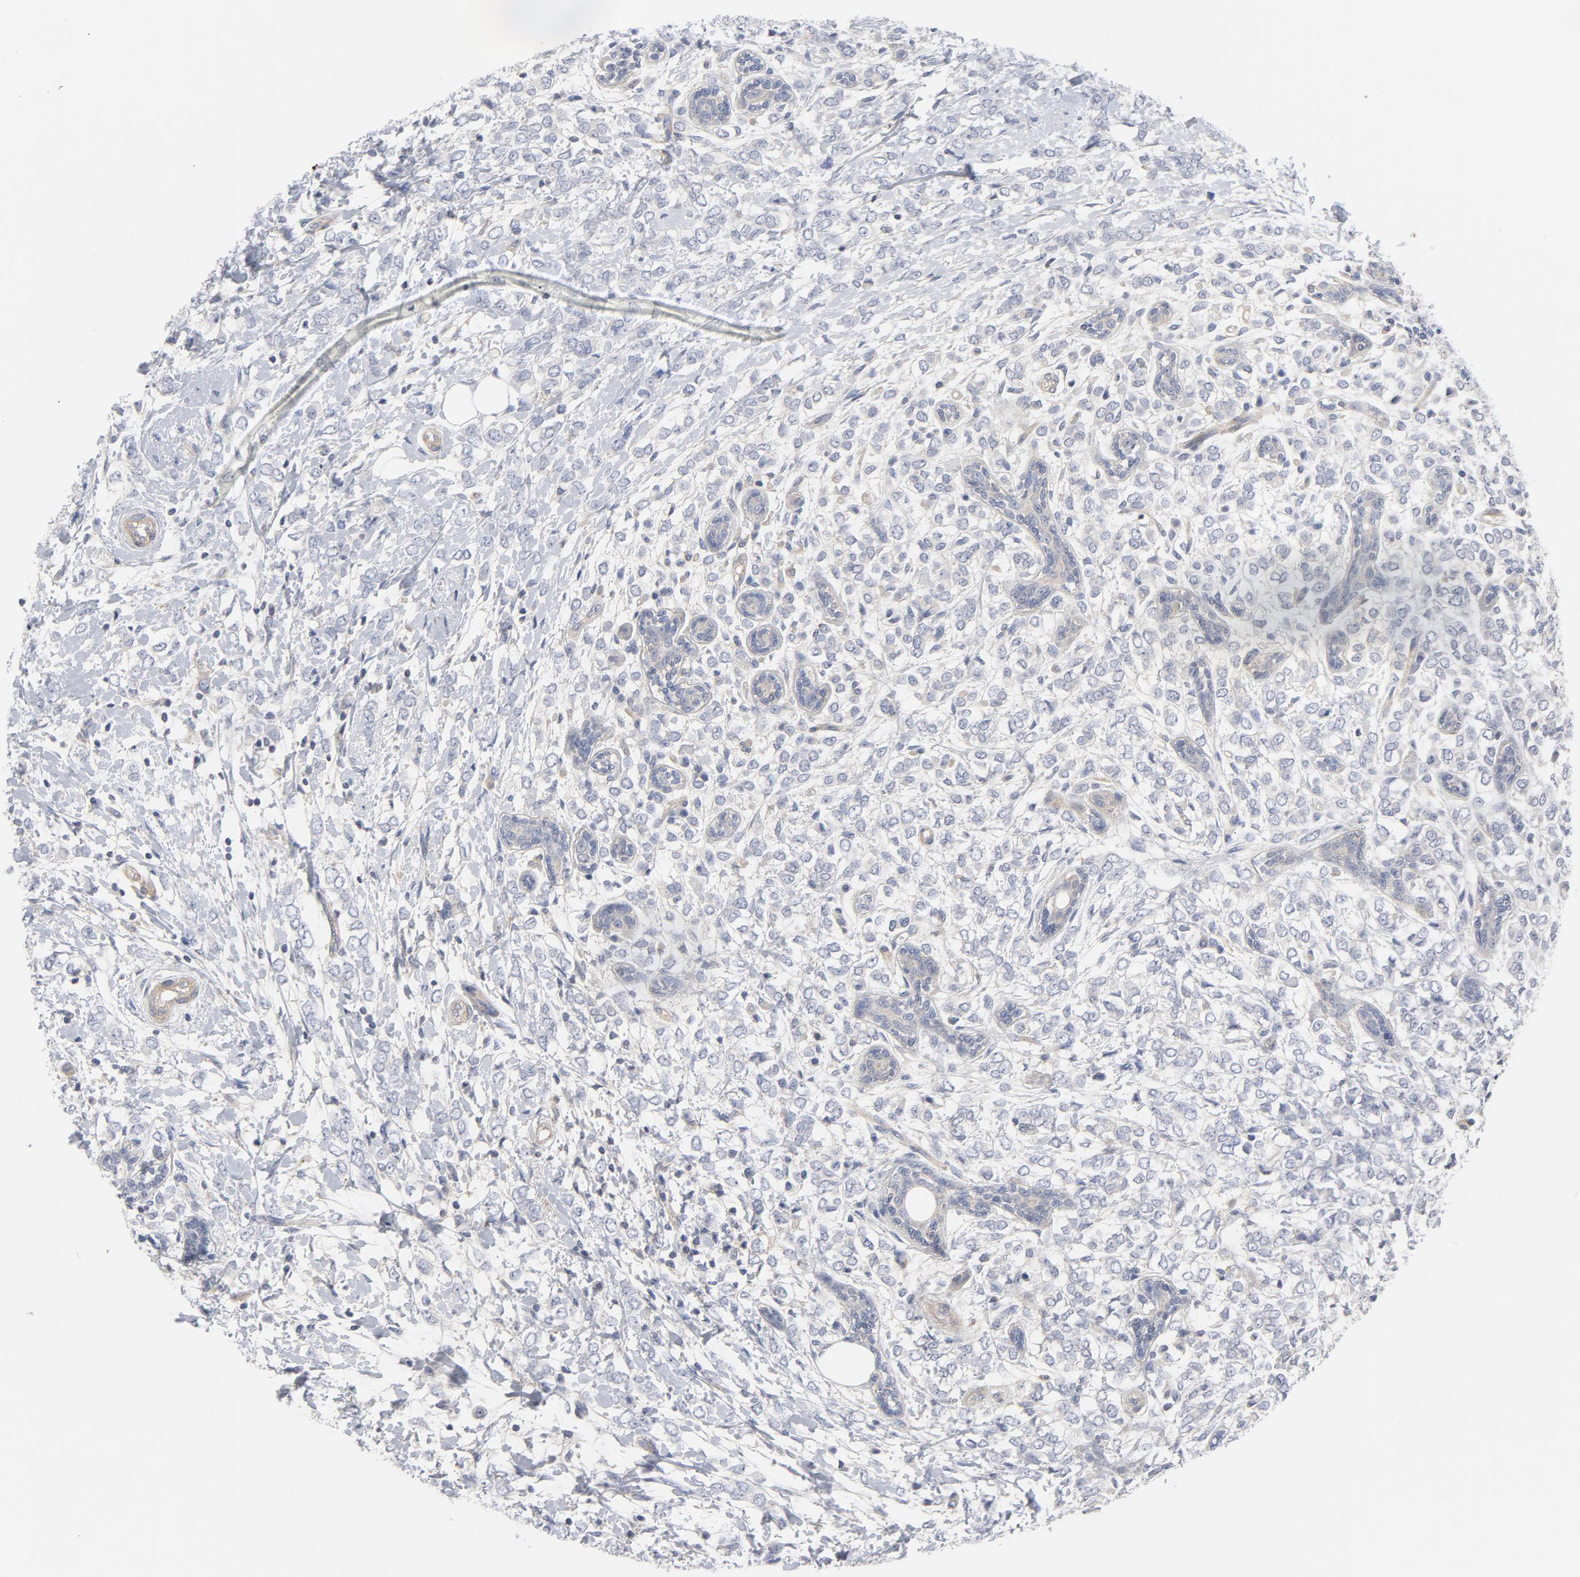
{"staining": {"intensity": "negative", "quantity": "none", "location": "none"}, "tissue": "breast cancer", "cell_type": "Tumor cells", "image_type": "cancer", "snomed": [{"axis": "morphology", "description": "Normal tissue, NOS"}, {"axis": "morphology", "description": "Lobular carcinoma"}, {"axis": "topography", "description": "Breast"}], "caption": "Tumor cells are negative for protein expression in human breast cancer (lobular carcinoma).", "gene": "ROCK1", "patient": {"sex": "female", "age": 47}}